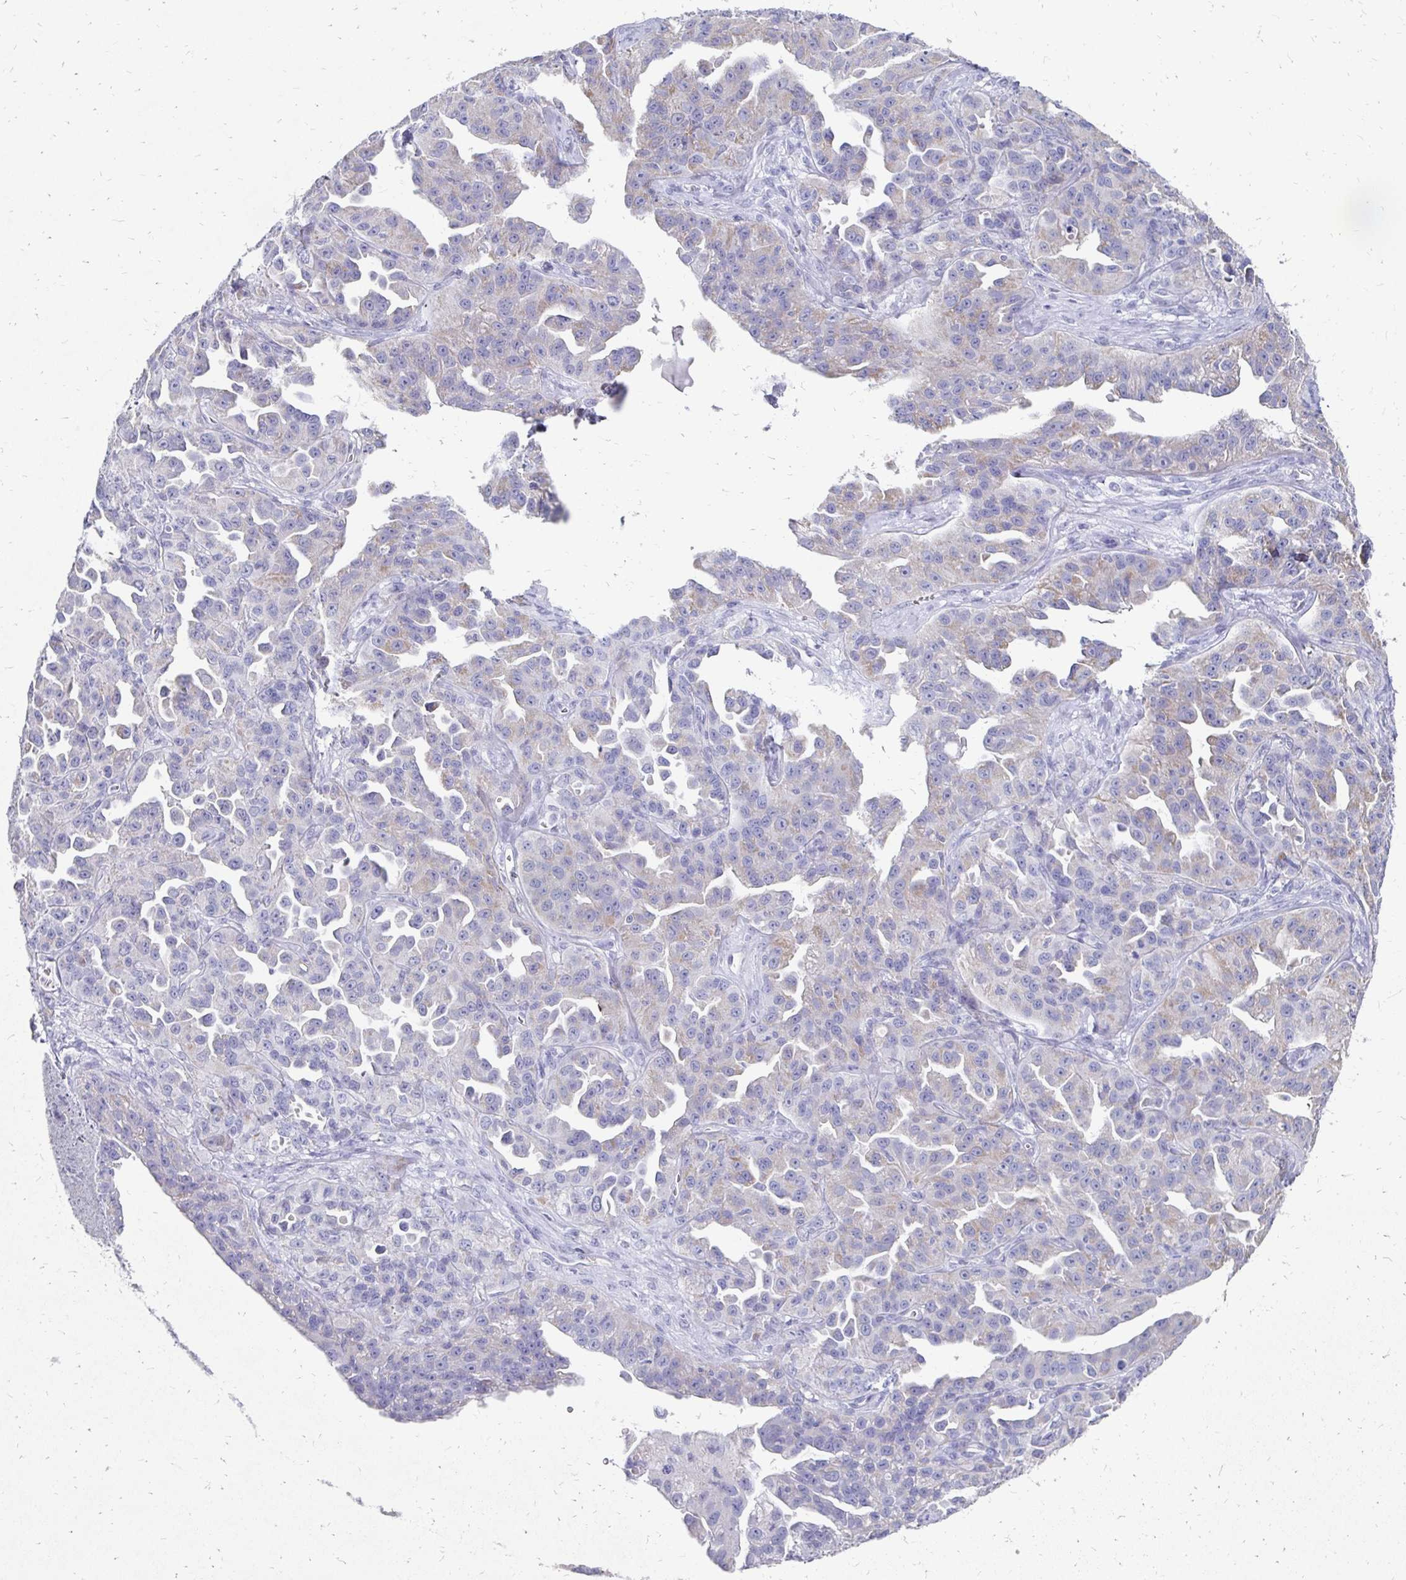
{"staining": {"intensity": "negative", "quantity": "none", "location": "none"}, "tissue": "ovarian cancer", "cell_type": "Tumor cells", "image_type": "cancer", "snomed": [{"axis": "morphology", "description": "Cystadenocarcinoma, serous, NOS"}, {"axis": "topography", "description": "Ovary"}], "caption": "A high-resolution photomicrograph shows IHC staining of ovarian serous cystadenocarcinoma, which shows no significant staining in tumor cells.", "gene": "SYCP3", "patient": {"sex": "female", "age": 75}}